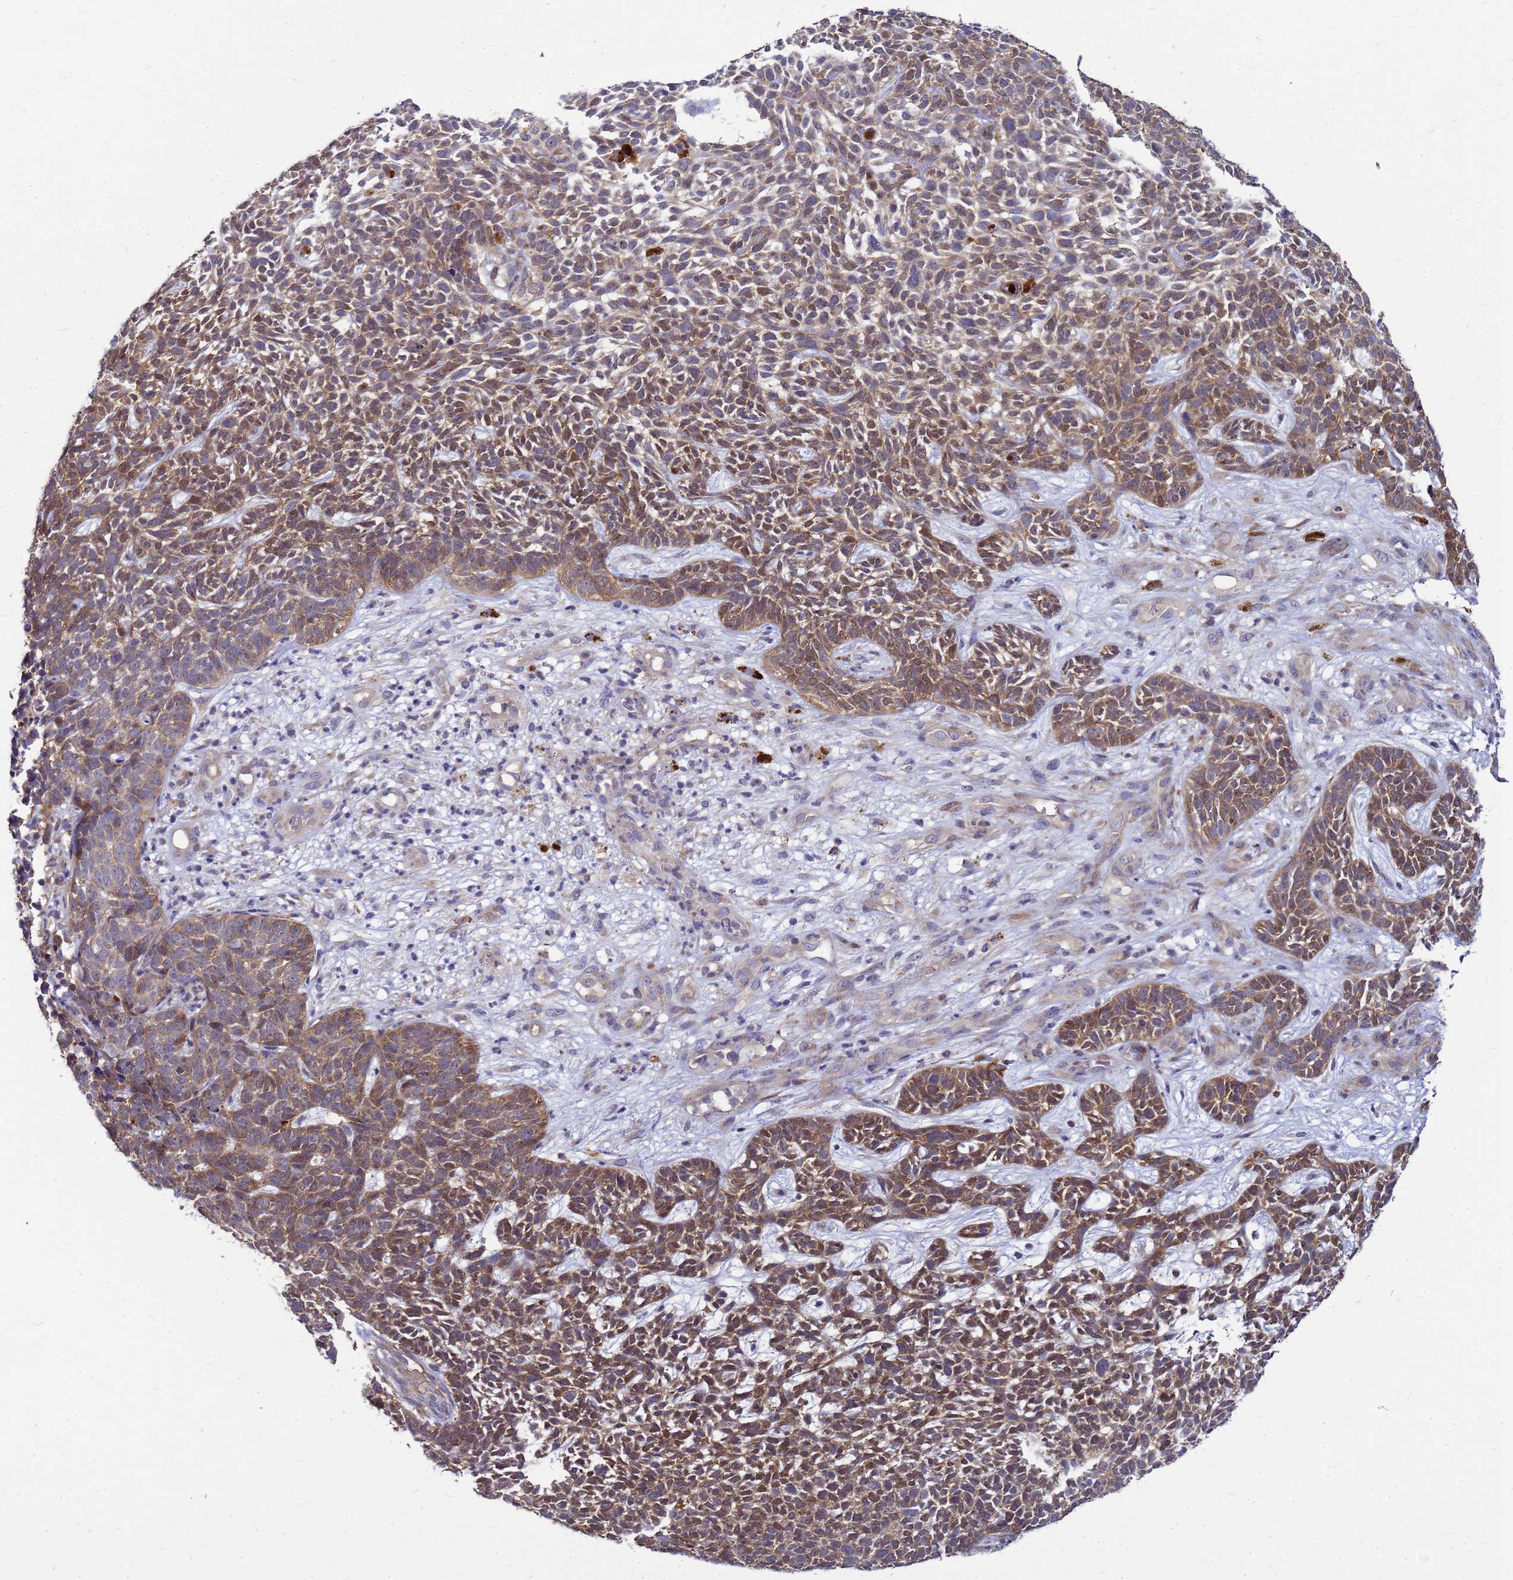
{"staining": {"intensity": "moderate", "quantity": ">75%", "location": "cytoplasmic/membranous"}, "tissue": "skin cancer", "cell_type": "Tumor cells", "image_type": "cancer", "snomed": [{"axis": "morphology", "description": "Basal cell carcinoma"}, {"axis": "topography", "description": "Skin"}], "caption": "A medium amount of moderate cytoplasmic/membranous staining is appreciated in approximately >75% of tumor cells in skin basal cell carcinoma tissue. The staining is performed using DAB (3,3'-diaminobenzidine) brown chromogen to label protein expression. The nuclei are counter-stained blue using hematoxylin.", "gene": "EIF4EBP3", "patient": {"sex": "female", "age": 84}}